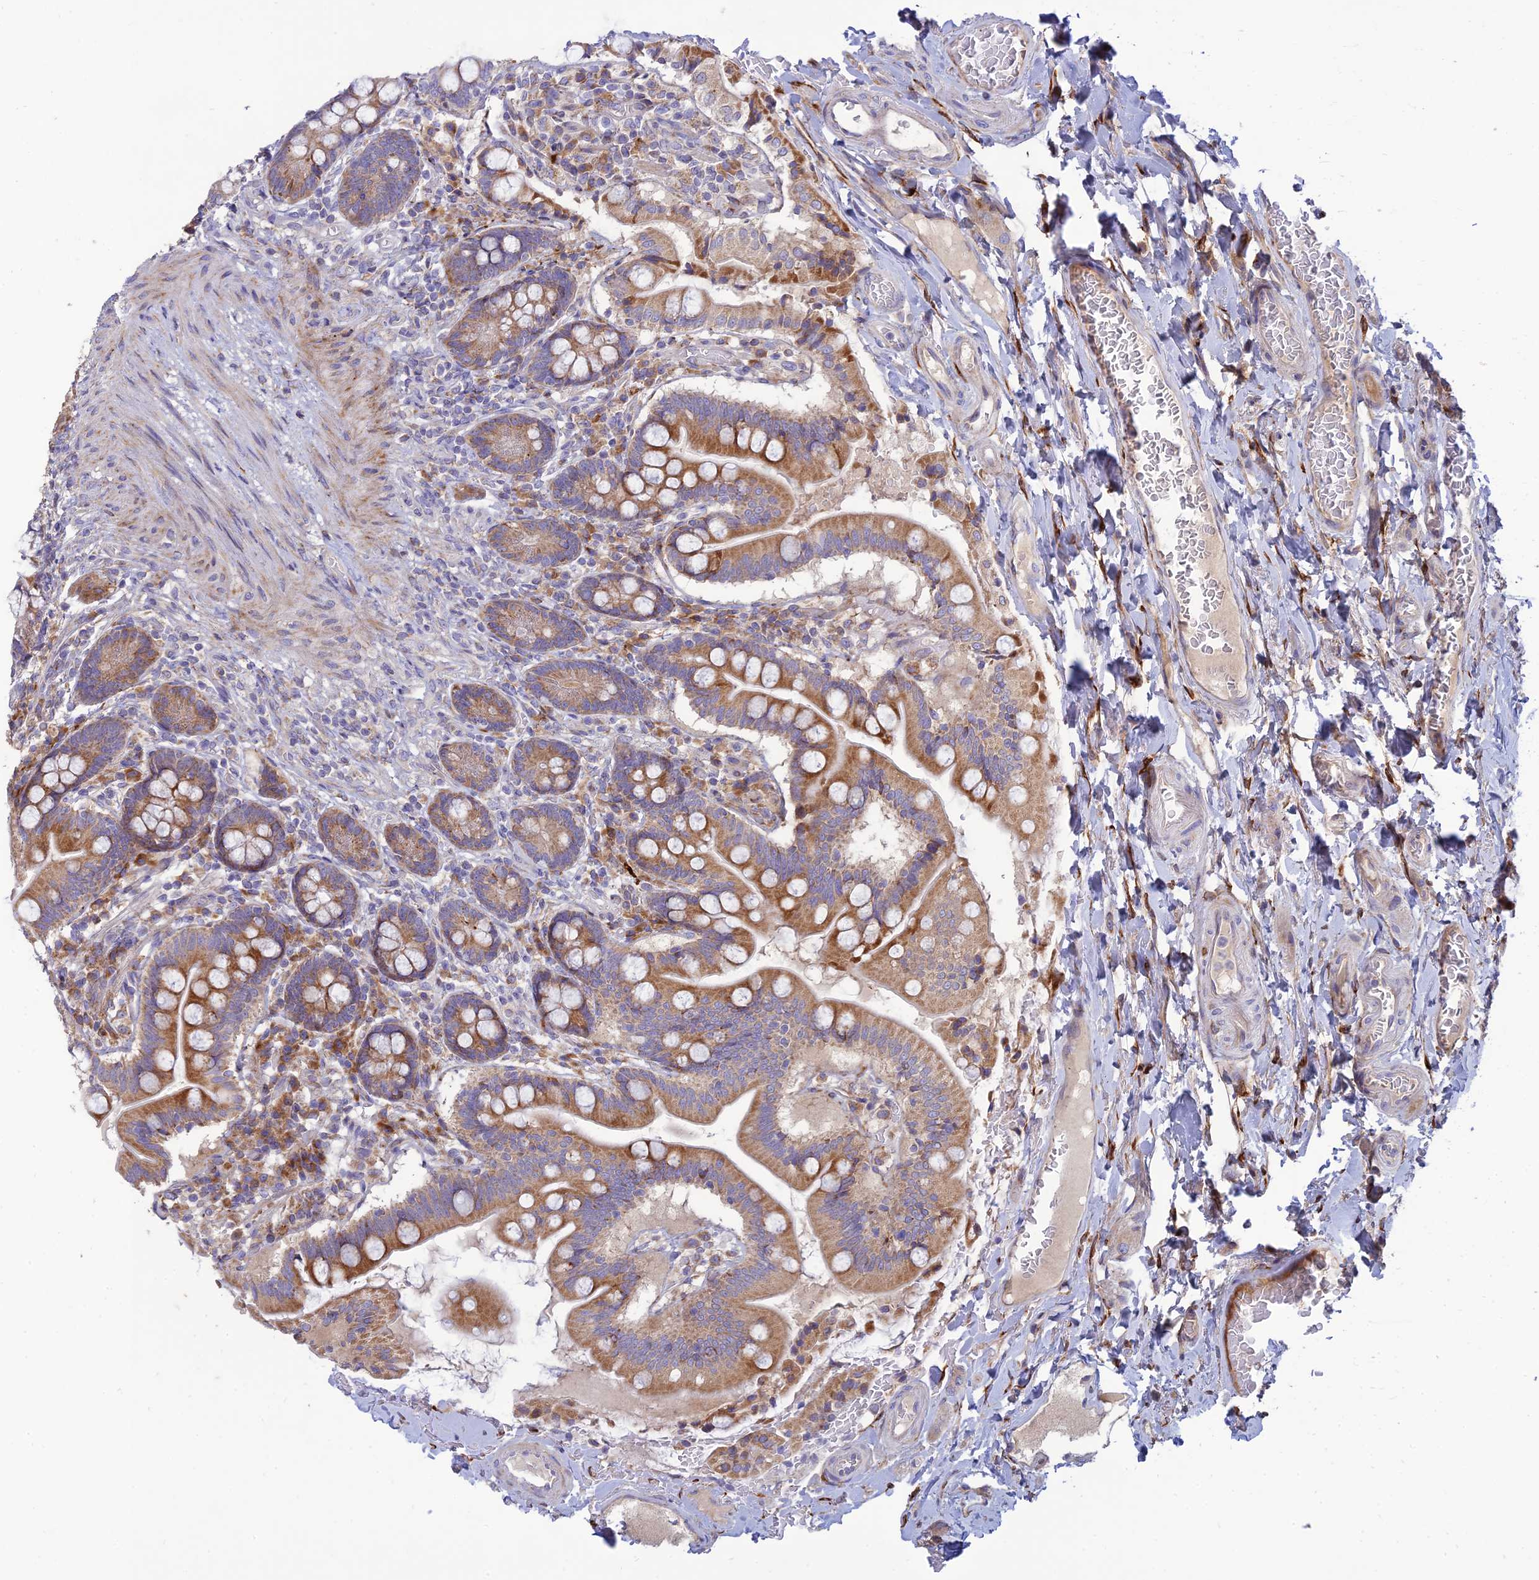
{"staining": {"intensity": "moderate", "quantity": ">75%", "location": "cytoplasmic/membranous"}, "tissue": "small intestine", "cell_type": "Glandular cells", "image_type": "normal", "snomed": [{"axis": "morphology", "description": "Normal tissue, NOS"}, {"axis": "topography", "description": "Small intestine"}], "caption": "Glandular cells show medium levels of moderate cytoplasmic/membranous expression in about >75% of cells in benign human small intestine.", "gene": "RCN3", "patient": {"sex": "female", "age": 64}}